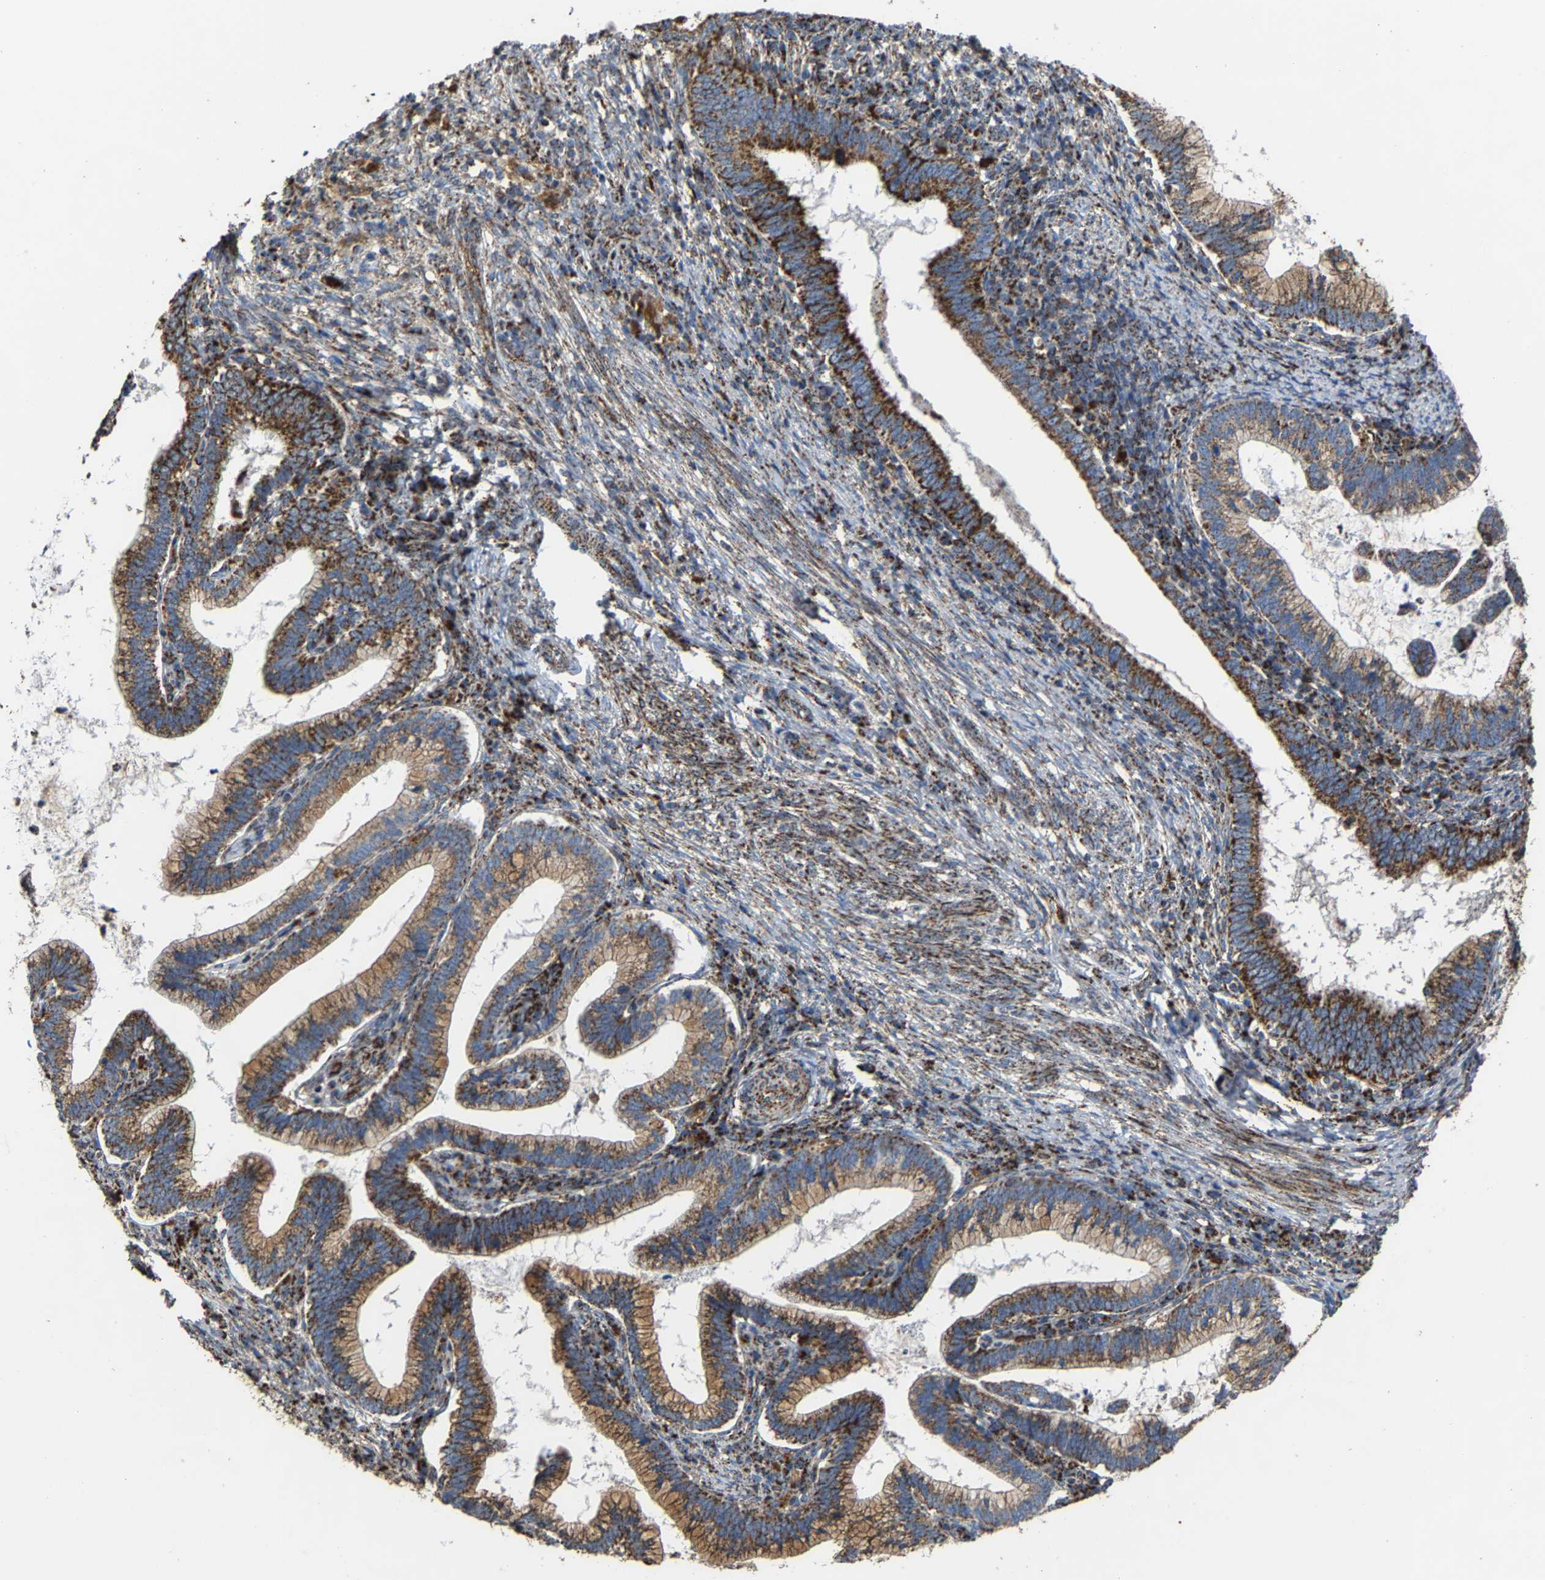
{"staining": {"intensity": "strong", "quantity": ">75%", "location": "cytoplasmic/membranous"}, "tissue": "cervical cancer", "cell_type": "Tumor cells", "image_type": "cancer", "snomed": [{"axis": "morphology", "description": "Adenocarcinoma, NOS"}, {"axis": "topography", "description": "Cervix"}], "caption": "A micrograph of adenocarcinoma (cervical) stained for a protein exhibits strong cytoplasmic/membranous brown staining in tumor cells.", "gene": "NDUFV3", "patient": {"sex": "female", "age": 36}}